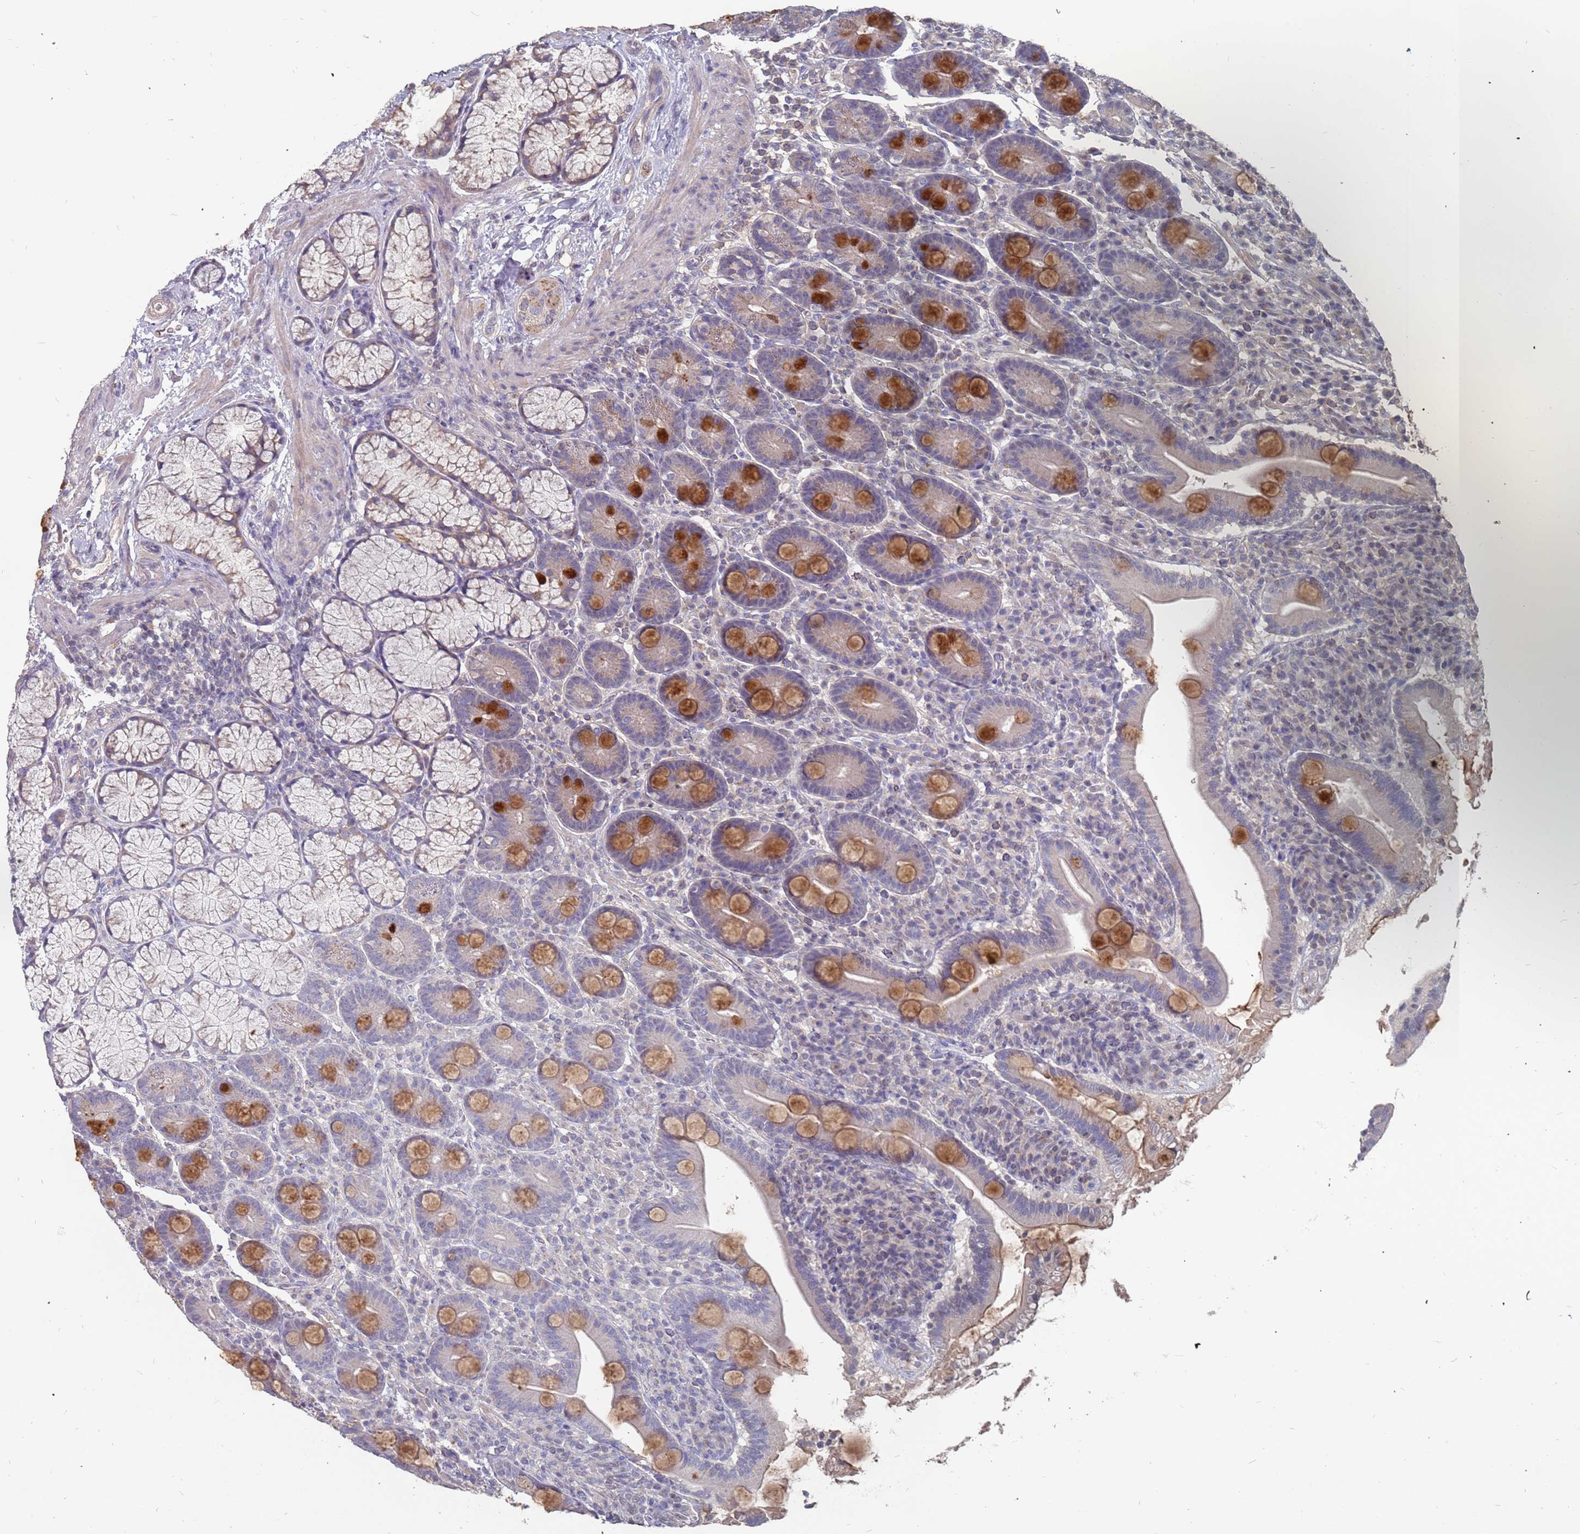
{"staining": {"intensity": "strong", "quantity": "<25%", "location": "cytoplasmic/membranous"}, "tissue": "duodenum", "cell_type": "Glandular cells", "image_type": "normal", "snomed": [{"axis": "morphology", "description": "Normal tissue, NOS"}, {"axis": "topography", "description": "Duodenum"}], "caption": "About <25% of glandular cells in unremarkable duodenum reveal strong cytoplasmic/membranous protein positivity as visualized by brown immunohistochemical staining.", "gene": "TCEANC2", "patient": {"sex": "male", "age": 35}}